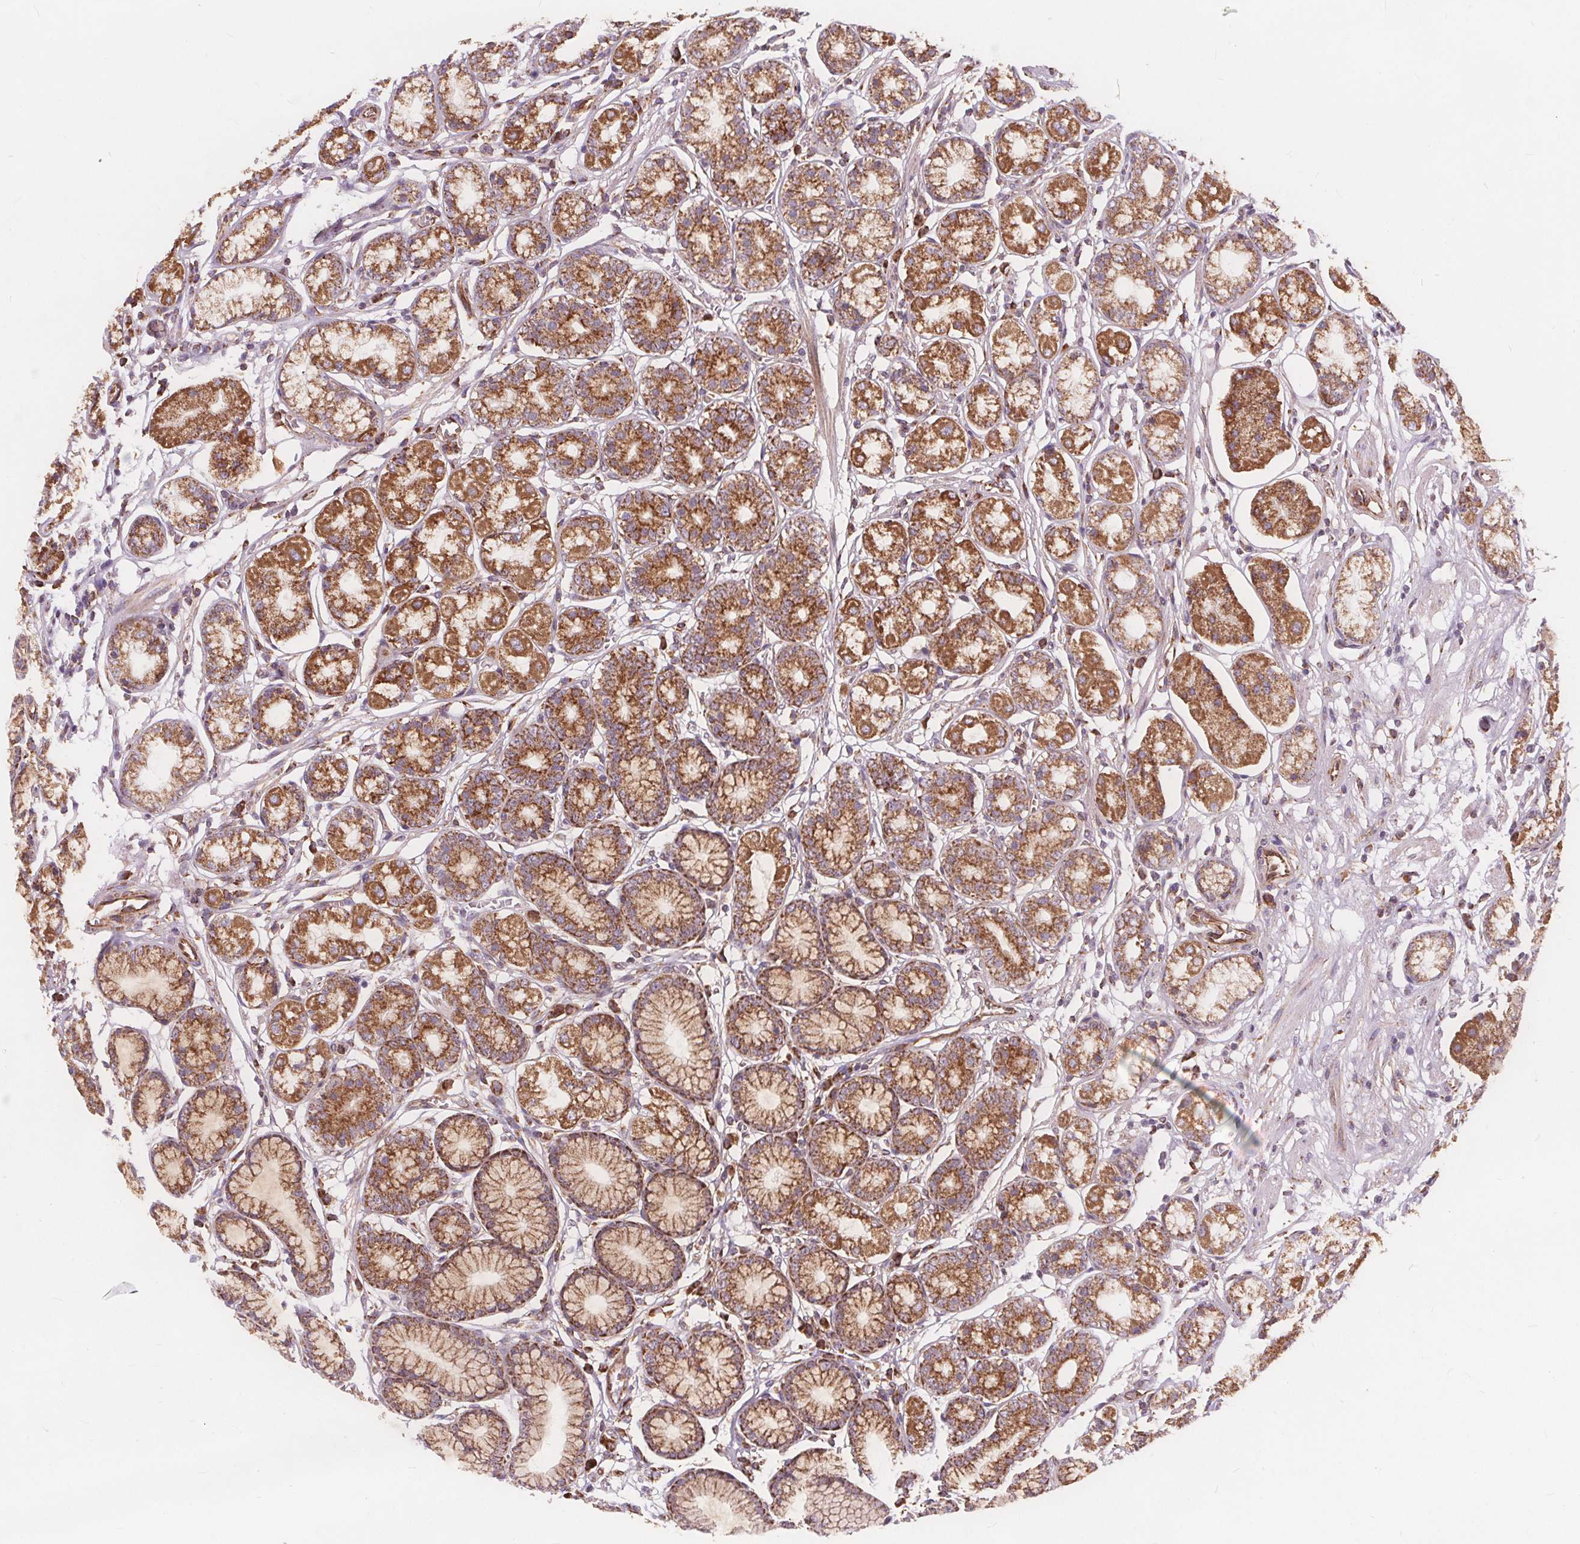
{"staining": {"intensity": "moderate", "quantity": ">75%", "location": "cytoplasmic/membranous"}, "tissue": "stomach", "cell_type": "Glandular cells", "image_type": "normal", "snomed": [{"axis": "morphology", "description": "Normal tissue, NOS"}, {"axis": "topography", "description": "Stomach"}, {"axis": "topography", "description": "Stomach, lower"}], "caption": "This micrograph exhibits IHC staining of unremarkable stomach, with medium moderate cytoplasmic/membranous expression in about >75% of glandular cells.", "gene": "PLSCR3", "patient": {"sex": "male", "age": 76}}